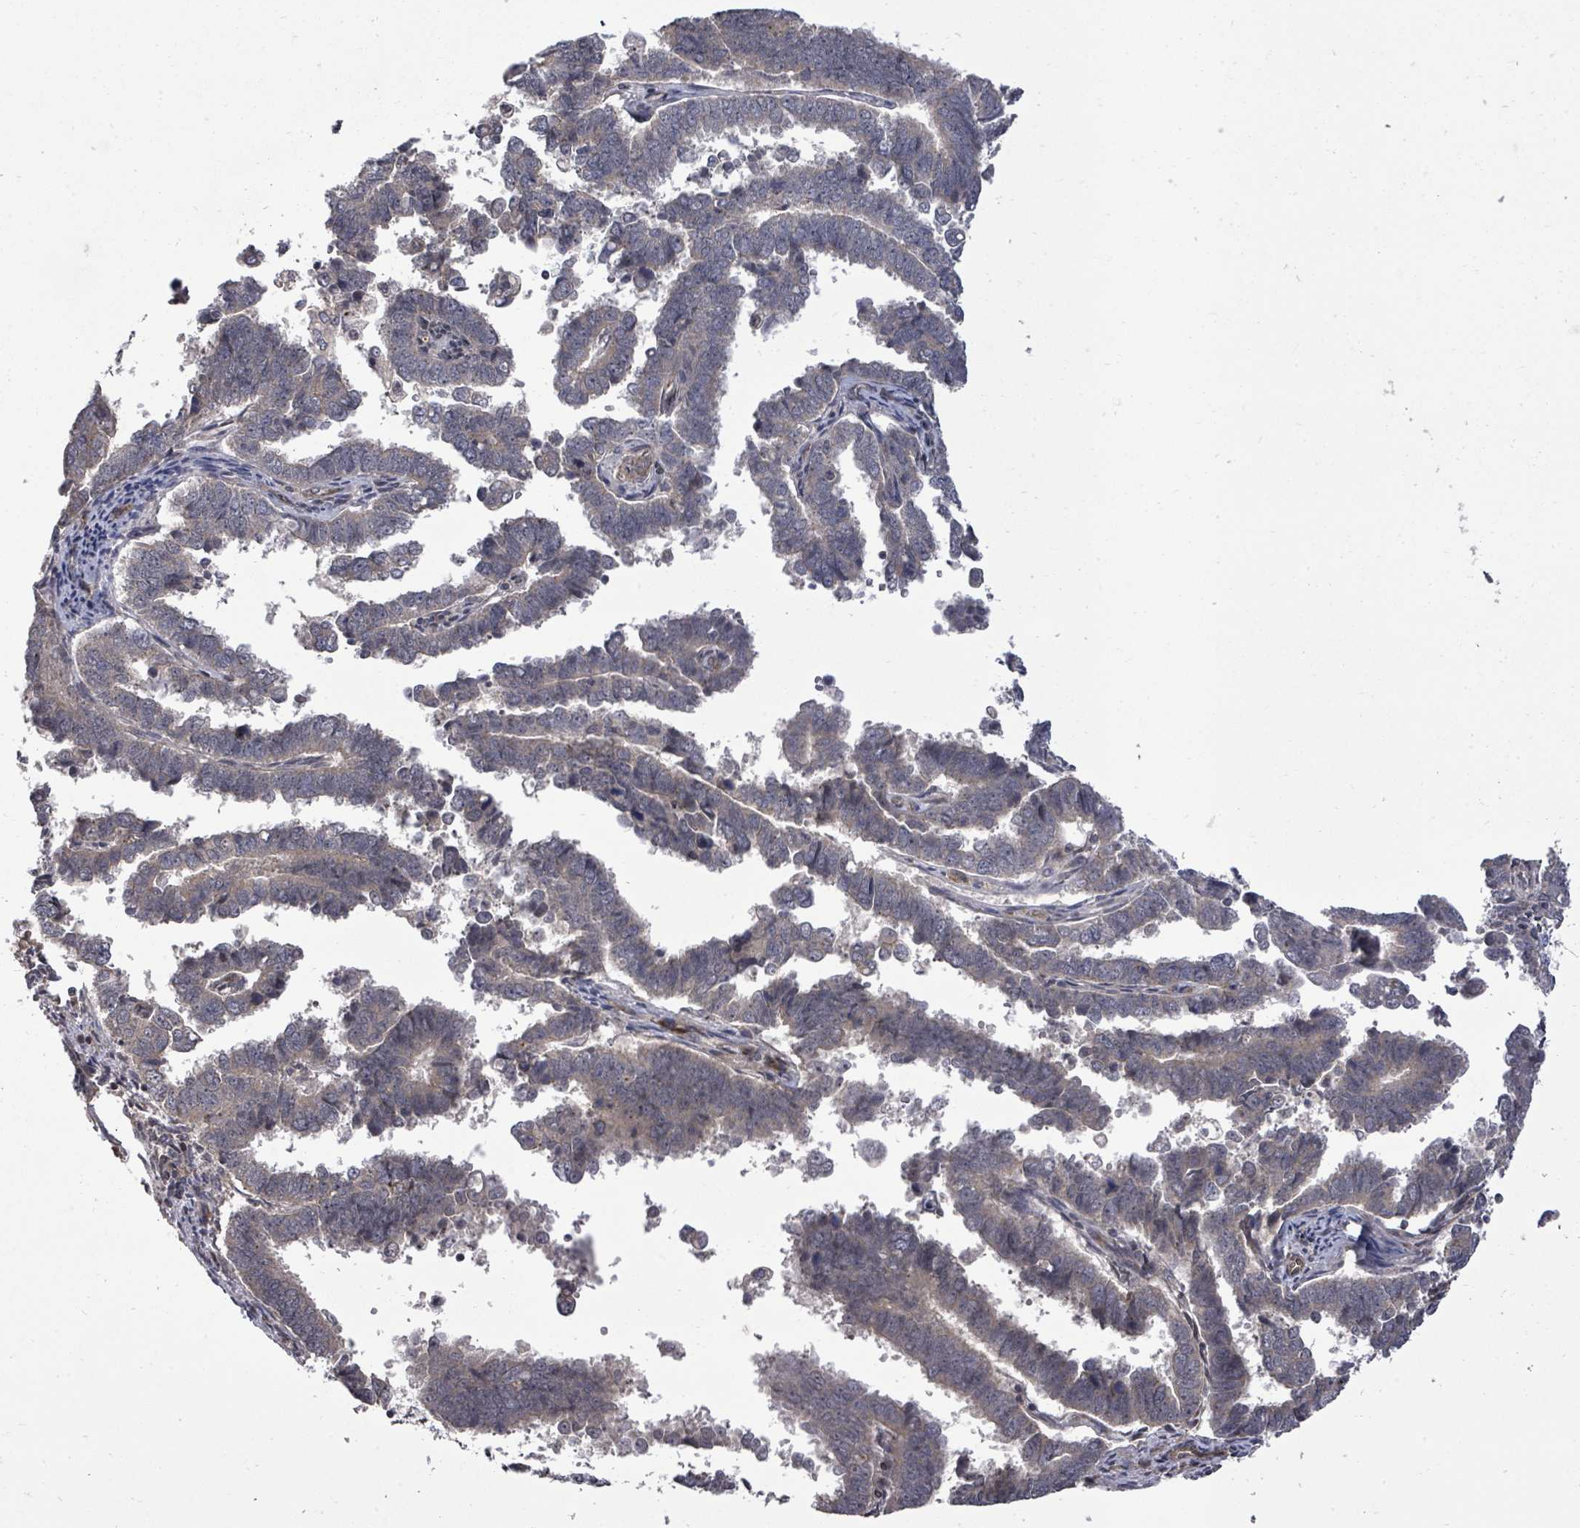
{"staining": {"intensity": "weak", "quantity": "<25%", "location": "cytoplasmic/membranous"}, "tissue": "endometrial cancer", "cell_type": "Tumor cells", "image_type": "cancer", "snomed": [{"axis": "morphology", "description": "Adenocarcinoma, NOS"}, {"axis": "topography", "description": "Endometrium"}], "caption": "This histopathology image is of endometrial adenocarcinoma stained with immunohistochemistry to label a protein in brown with the nuclei are counter-stained blue. There is no positivity in tumor cells.", "gene": "KRTAP27-1", "patient": {"sex": "female", "age": 75}}